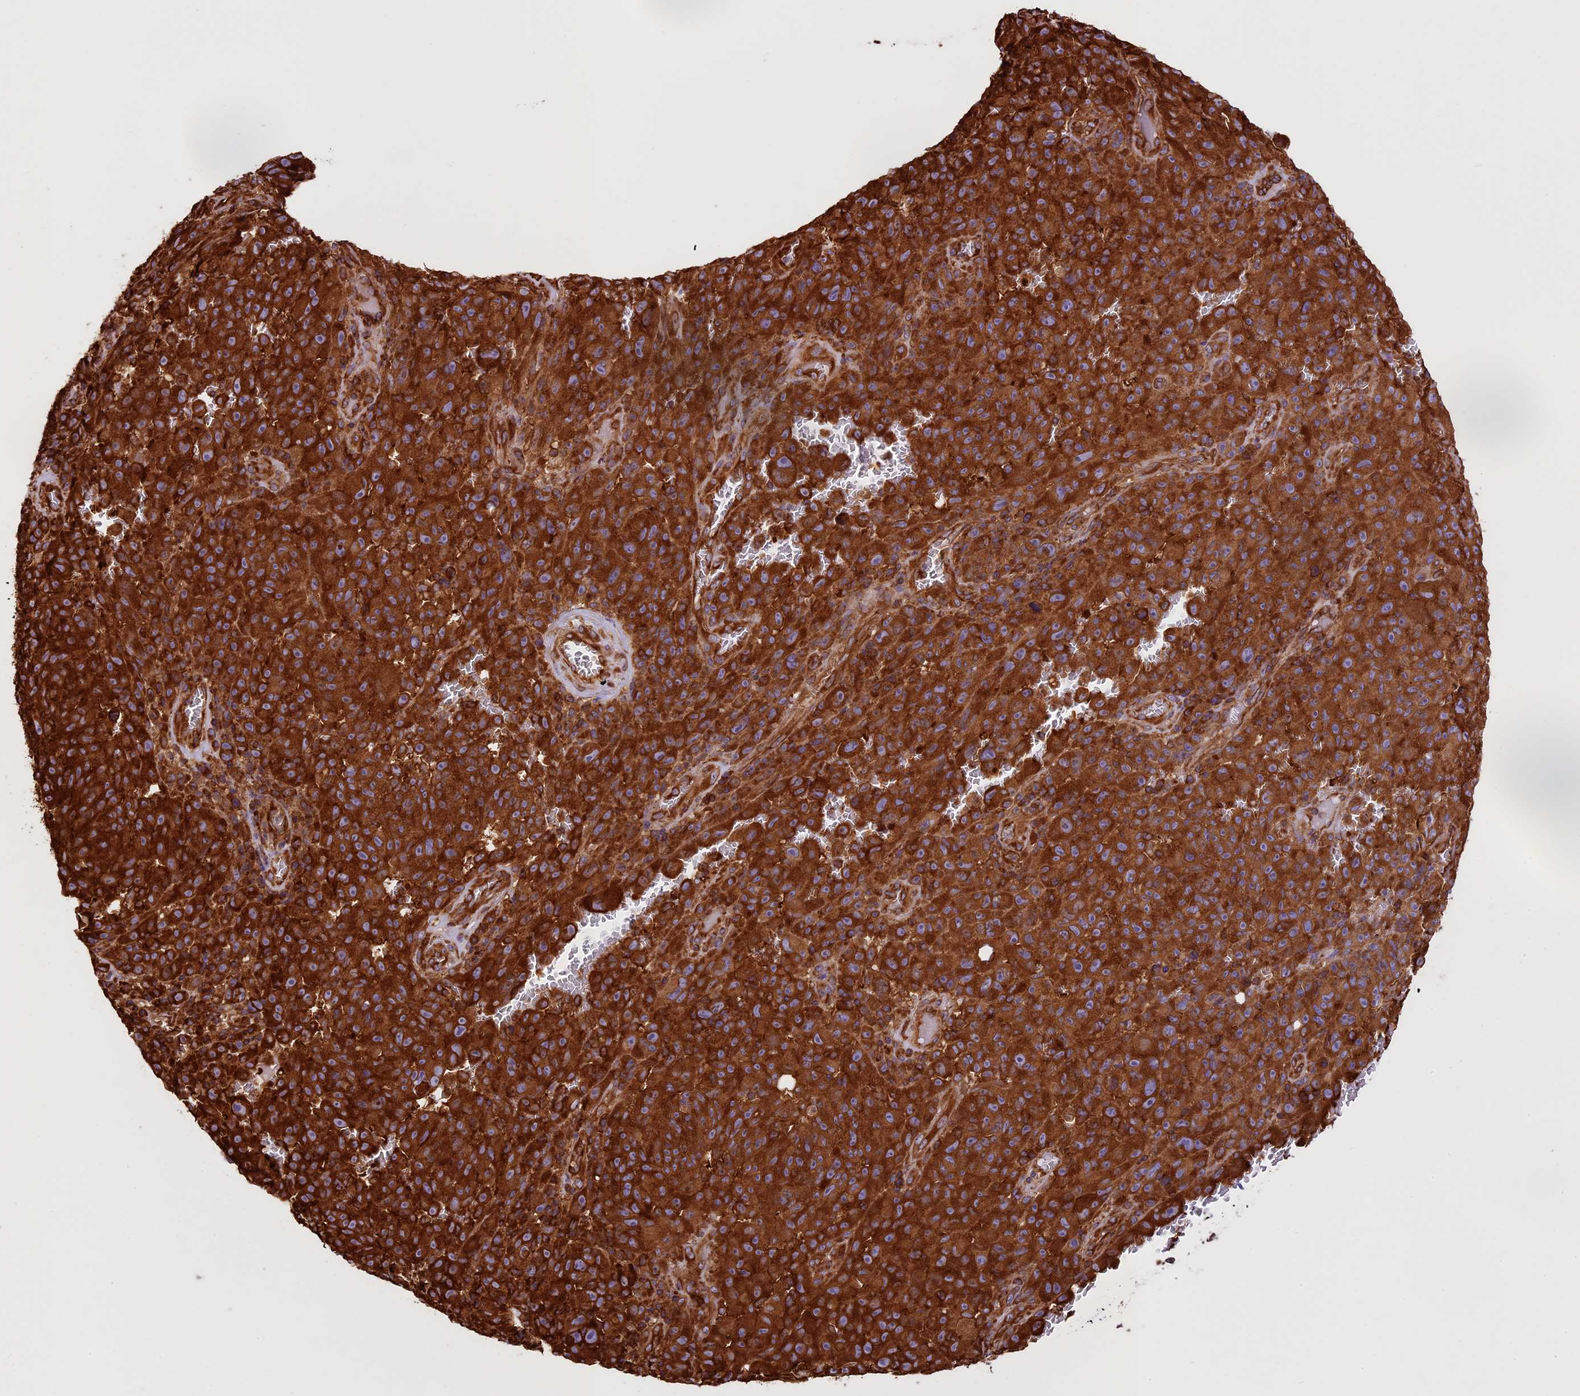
{"staining": {"intensity": "strong", "quantity": ">75%", "location": "cytoplasmic/membranous"}, "tissue": "melanoma", "cell_type": "Tumor cells", "image_type": "cancer", "snomed": [{"axis": "morphology", "description": "Malignant melanoma, NOS"}, {"axis": "topography", "description": "Skin"}], "caption": "This is a micrograph of immunohistochemistry staining of melanoma, which shows strong expression in the cytoplasmic/membranous of tumor cells.", "gene": "KARS1", "patient": {"sex": "female", "age": 82}}